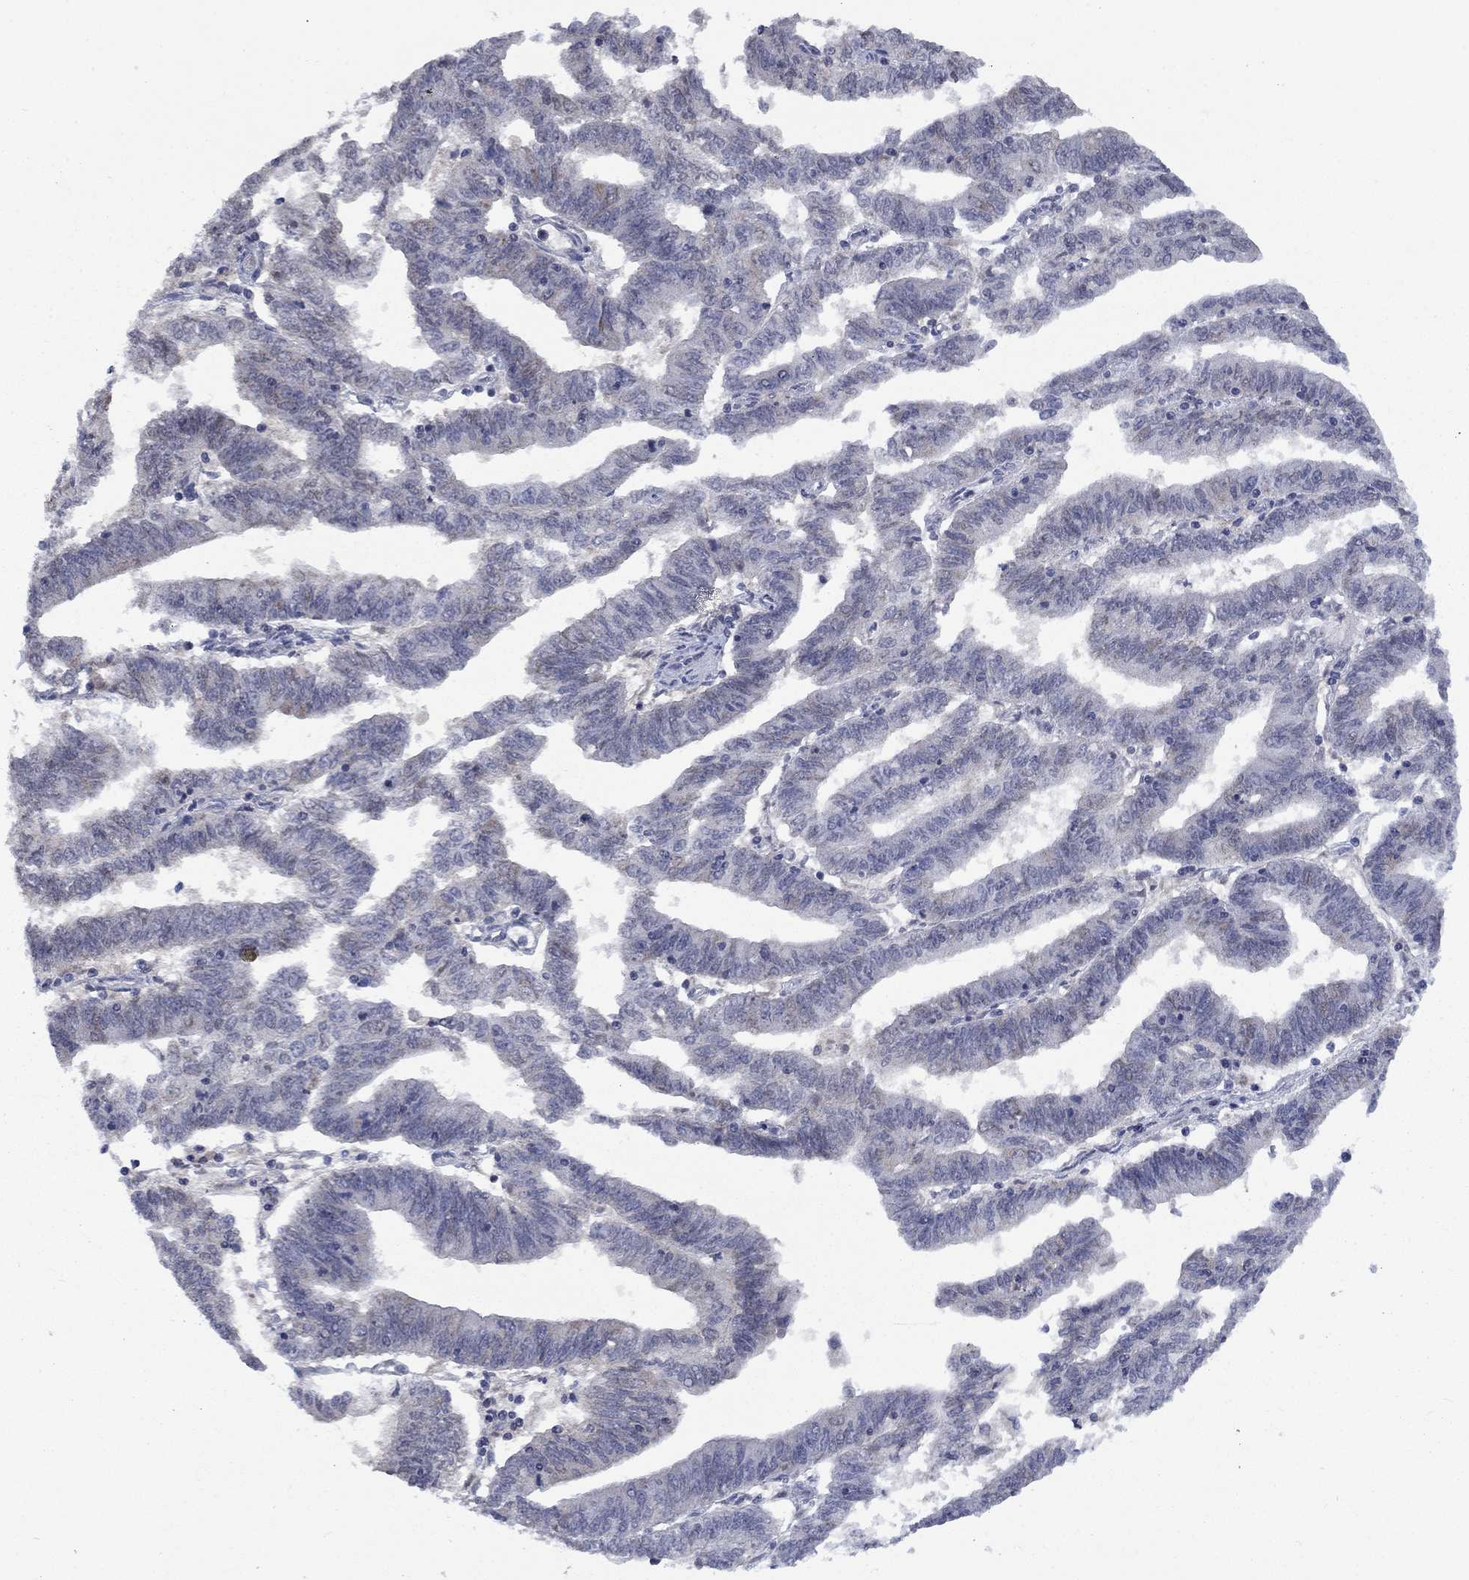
{"staining": {"intensity": "negative", "quantity": "none", "location": "none"}, "tissue": "endometrial cancer", "cell_type": "Tumor cells", "image_type": "cancer", "snomed": [{"axis": "morphology", "description": "Adenocarcinoma, NOS"}, {"axis": "topography", "description": "Endometrium"}], "caption": "Protein analysis of endometrial cancer exhibits no significant positivity in tumor cells.", "gene": "SPATA33", "patient": {"sex": "female", "age": 82}}